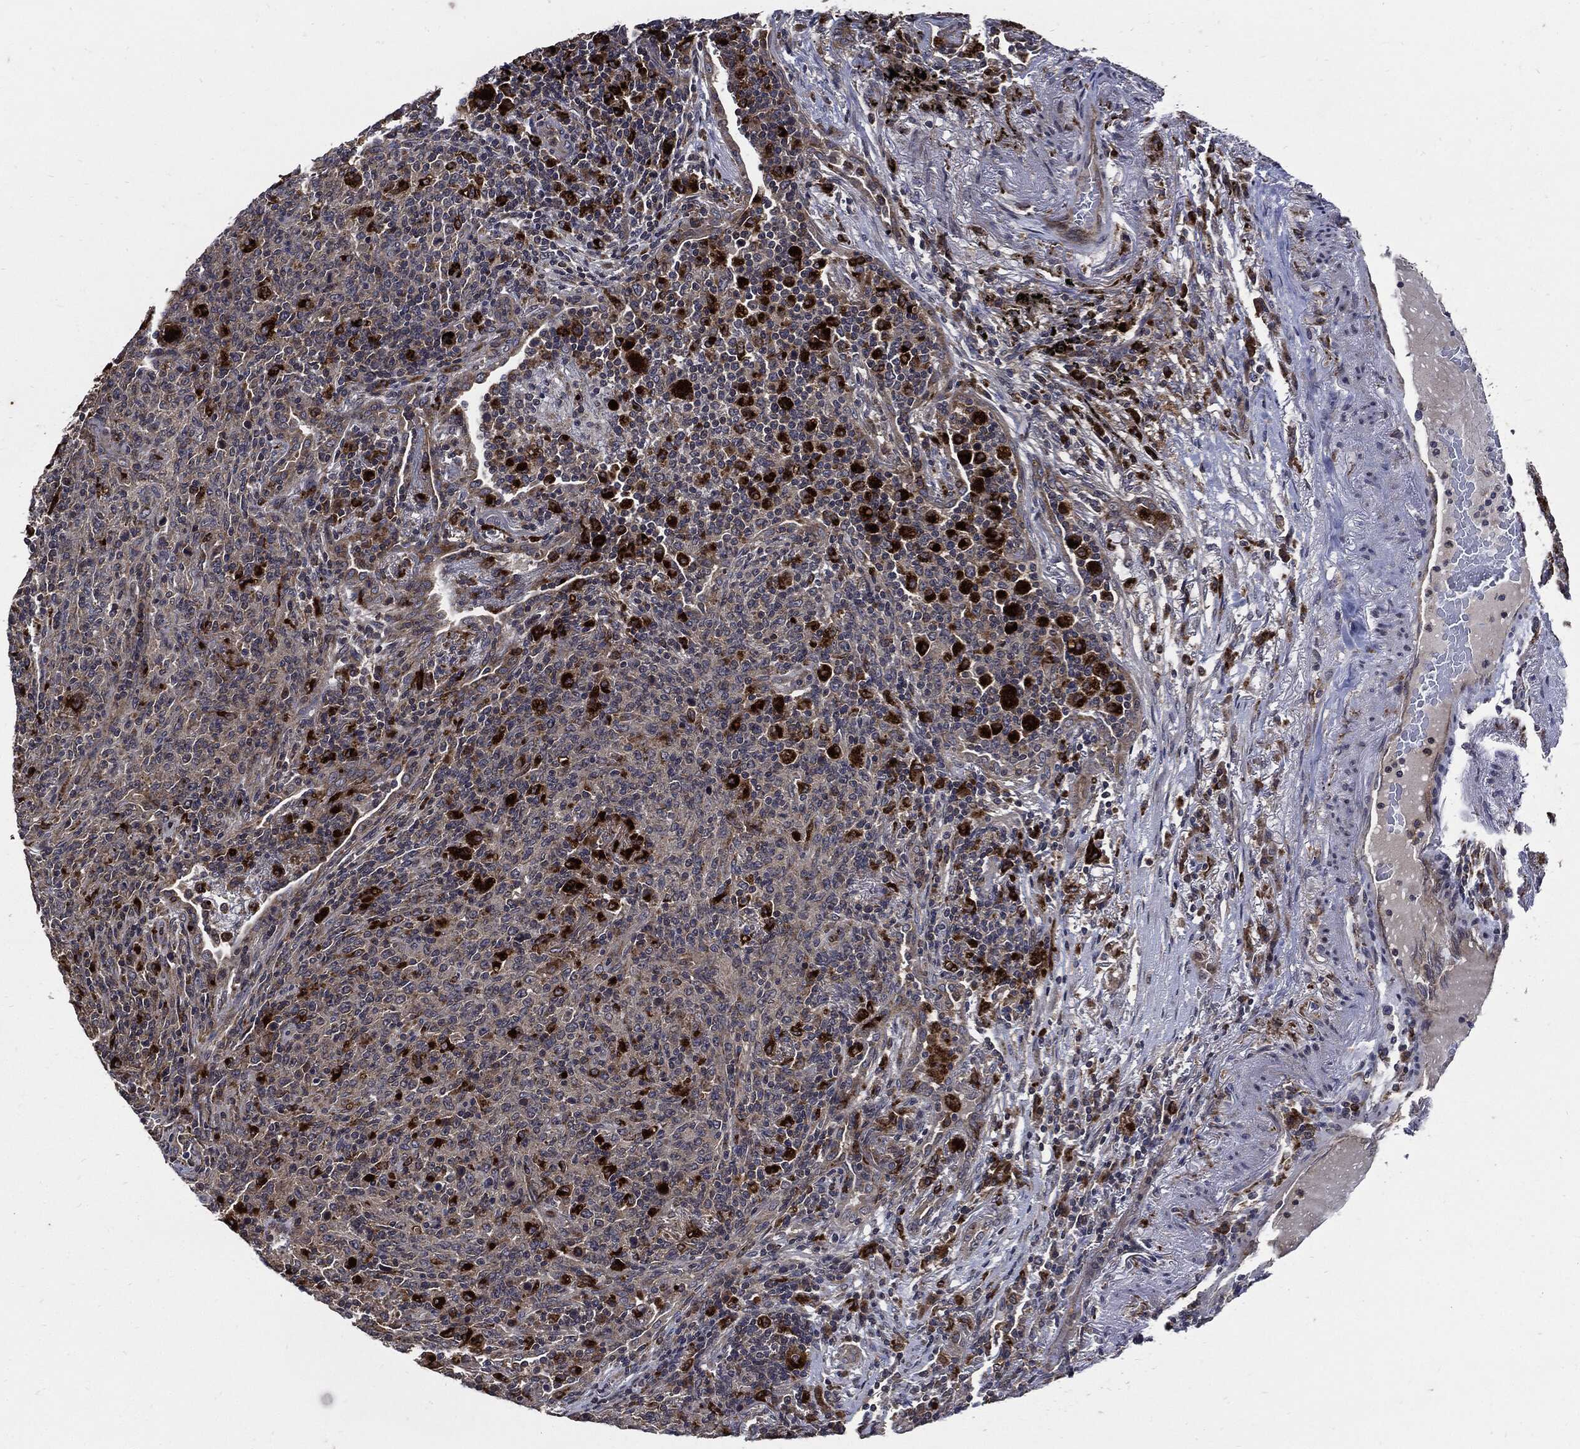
{"staining": {"intensity": "strong", "quantity": "<25%", "location": "cytoplasmic/membranous"}, "tissue": "lymphoma", "cell_type": "Tumor cells", "image_type": "cancer", "snomed": [{"axis": "morphology", "description": "Malignant lymphoma, non-Hodgkin's type, High grade"}, {"axis": "topography", "description": "Lung"}], "caption": "Immunohistochemistry (DAB (3,3'-diaminobenzidine)) staining of high-grade malignant lymphoma, non-Hodgkin's type reveals strong cytoplasmic/membranous protein staining in approximately <25% of tumor cells.", "gene": "SLC31A2", "patient": {"sex": "male", "age": 79}}